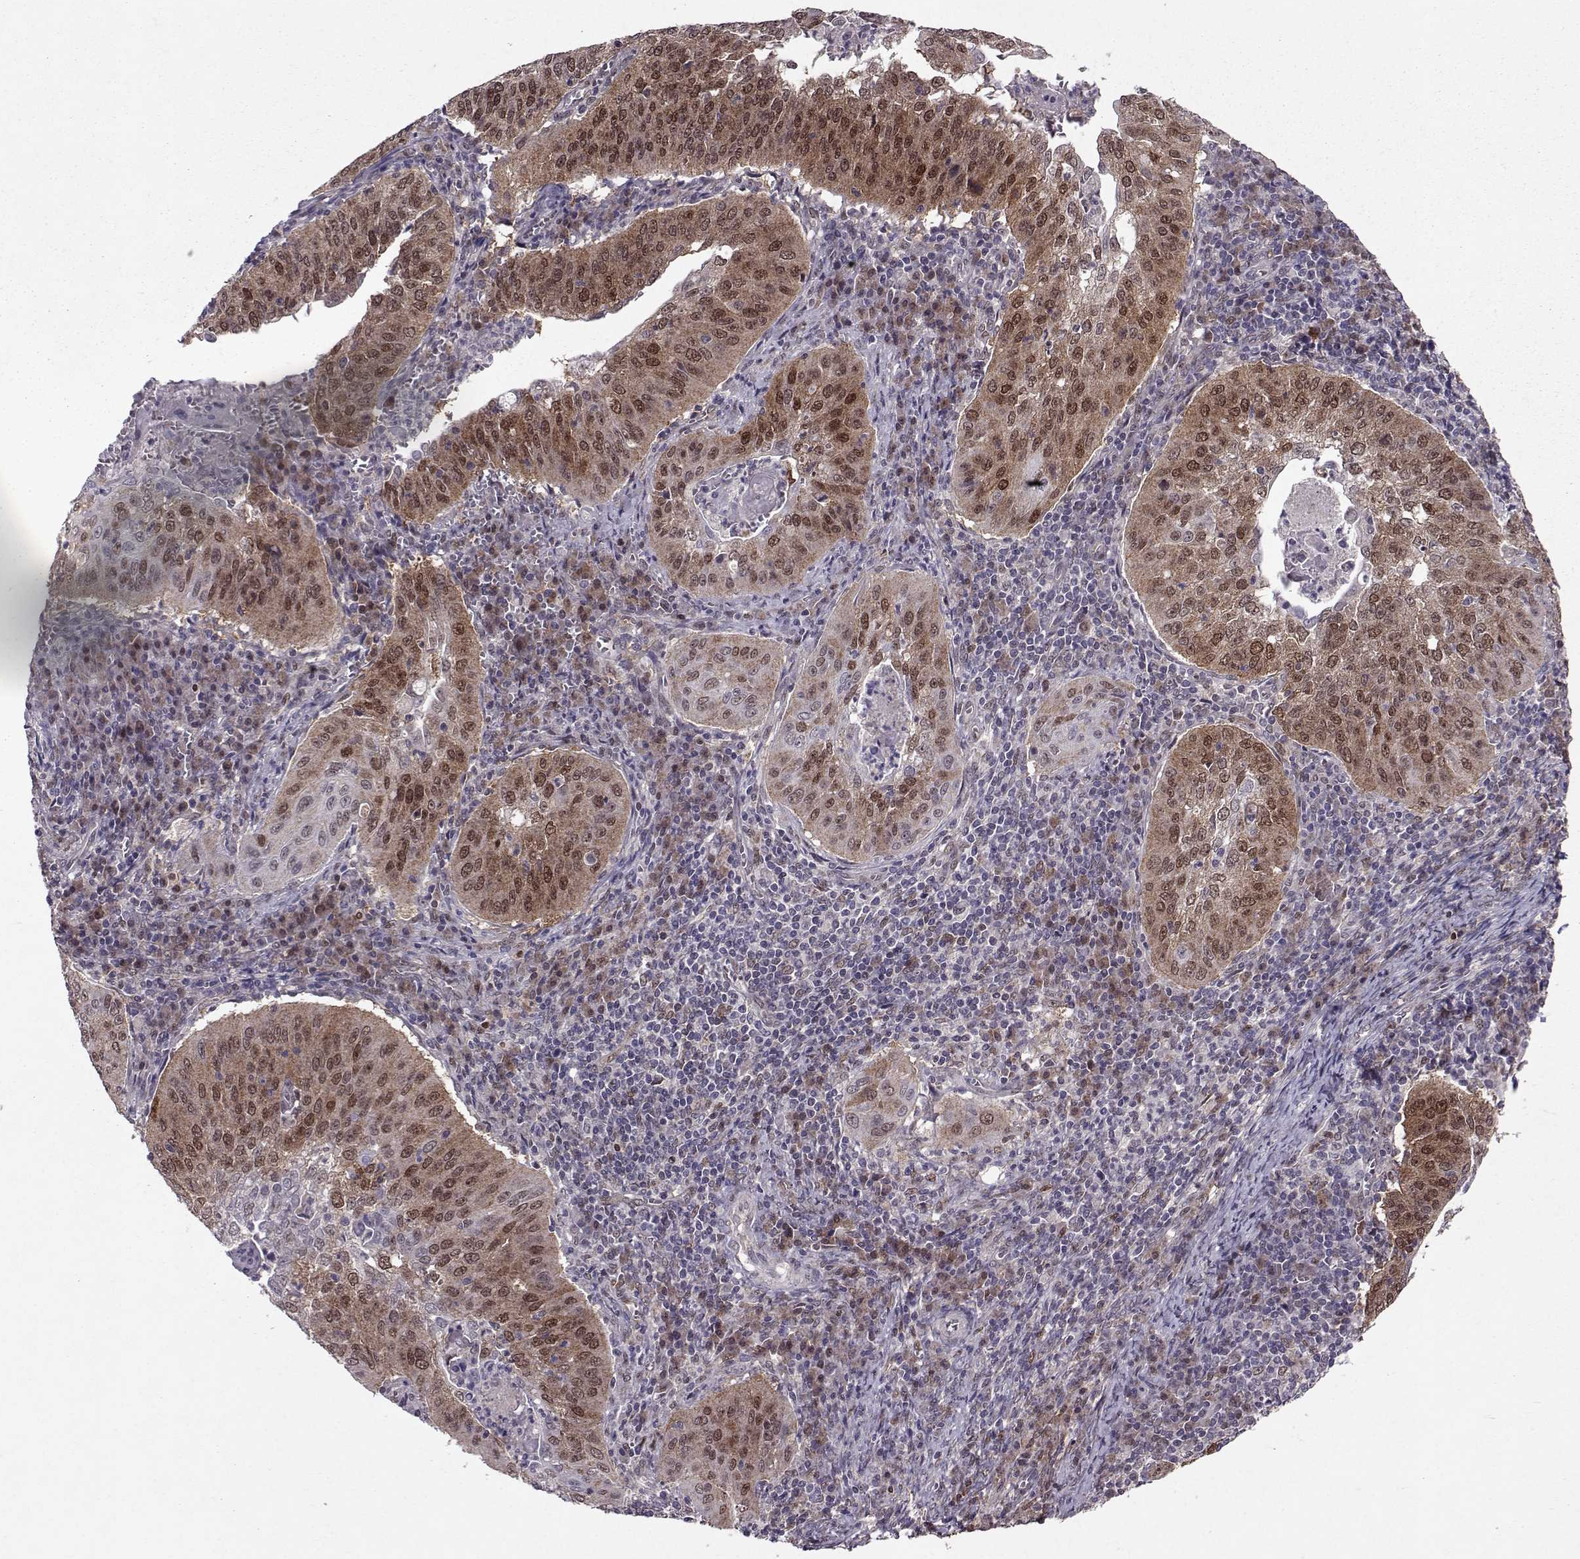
{"staining": {"intensity": "moderate", "quantity": "25%-75%", "location": "cytoplasmic/membranous"}, "tissue": "cervical cancer", "cell_type": "Tumor cells", "image_type": "cancer", "snomed": [{"axis": "morphology", "description": "Squamous cell carcinoma, NOS"}, {"axis": "topography", "description": "Cervix"}], "caption": "Cervical cancer (squamous cell carcinoma) was stained to show a protein in brown. There is medium levels of moderate cytoplasmic/membranous staining in approximately 25%-75% of tumor cells. (DAB (3,3'-diaminobenzidine) IHC with brightfield microscopy, high magnification).", "gene": "CDK4", "patient": {"sex": "female", "age": 39}}